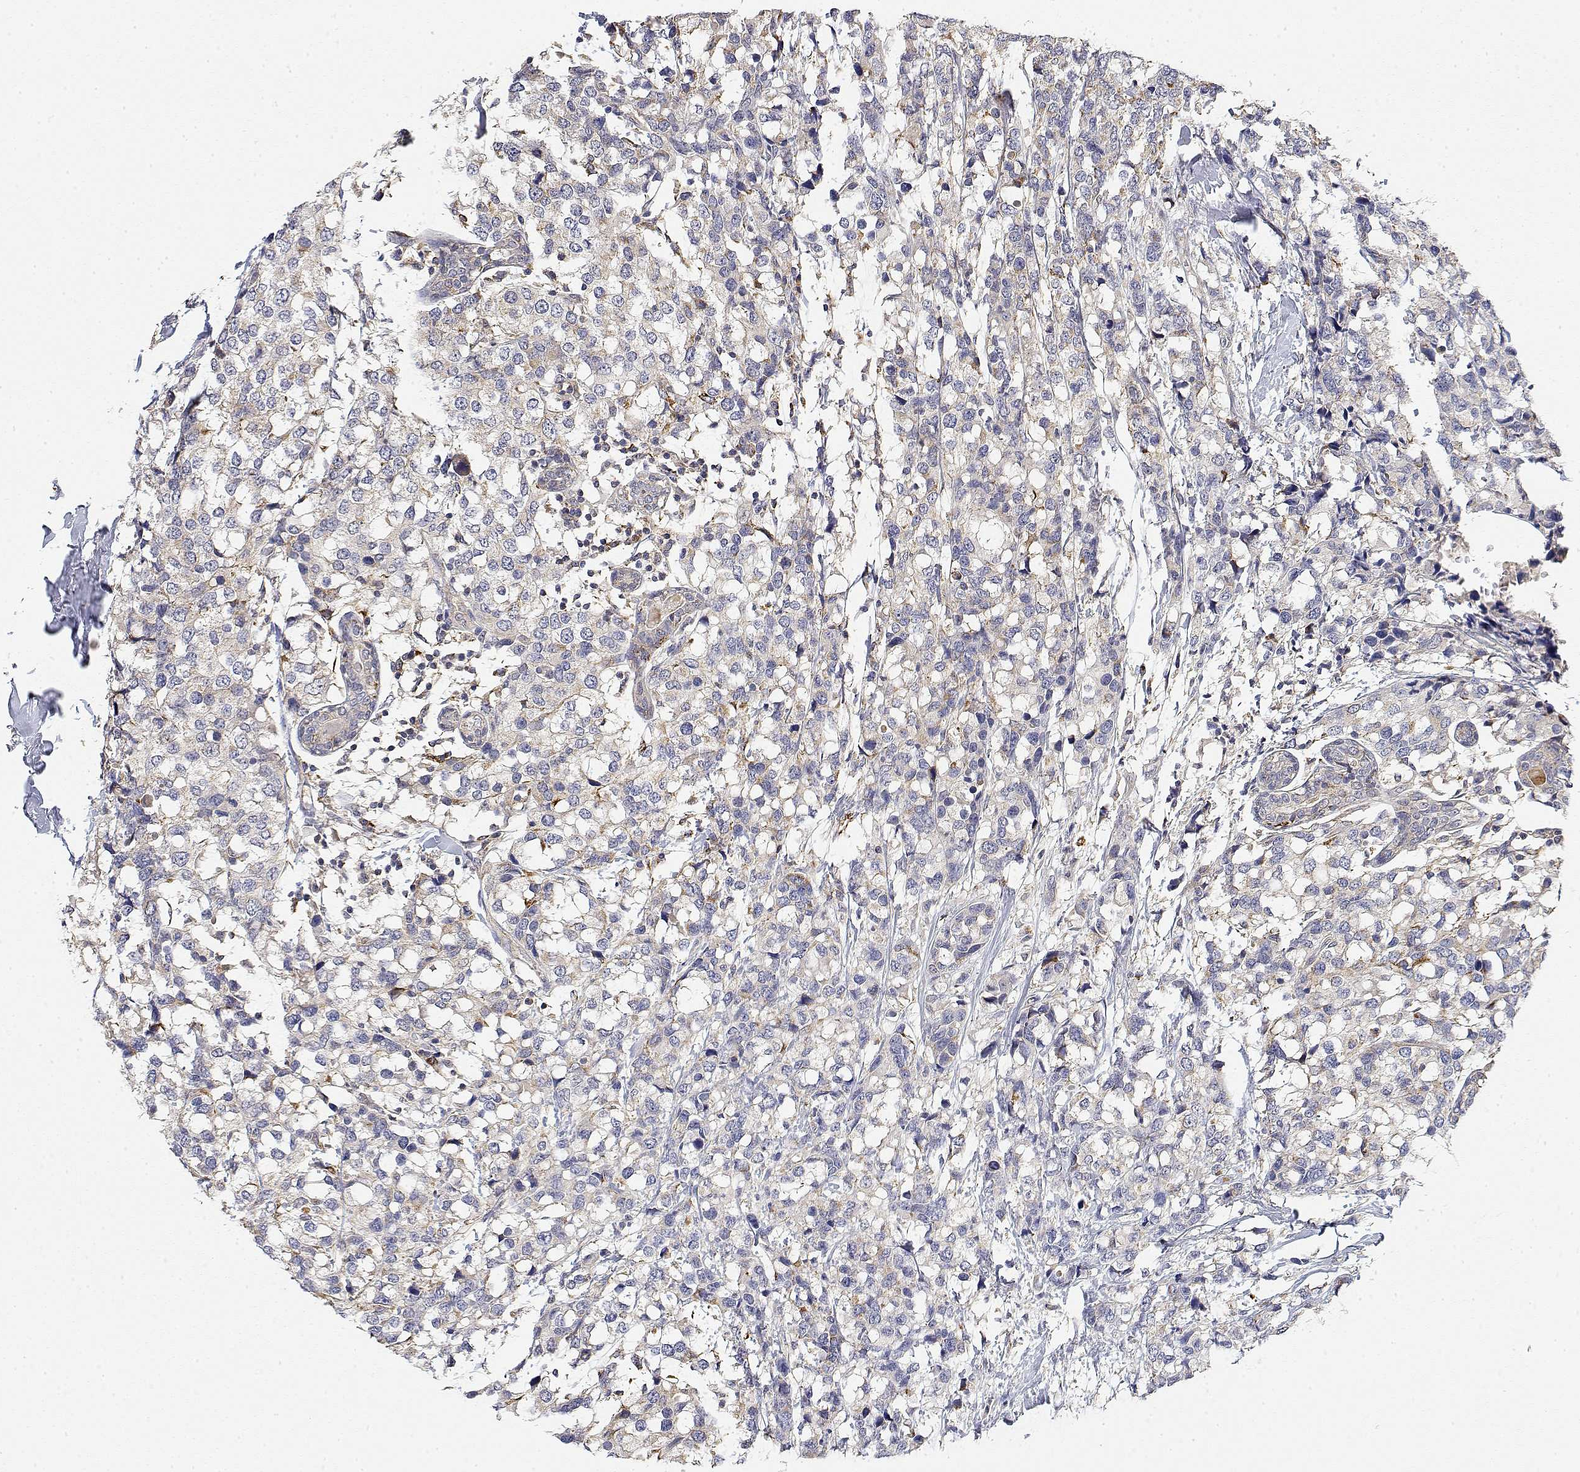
{"staining": {"intensity": "negative", "quantity": "none", "location": "none"}, "tissue": "breast cancer", "cell_type": "Tumor cells", "image_type": "cancer", "snomed": [{"axis": "morphology", "description": "Lobular carcinoma"}, {"axis": "topography", "description": "Breast"}], "caption": "Lobular carcinoma (breast) was stained to show a protein in brown. There is no significant expression in tumor cells.", "gene": "LONRF3", "patient": {"sex": "female", "age": 59}}